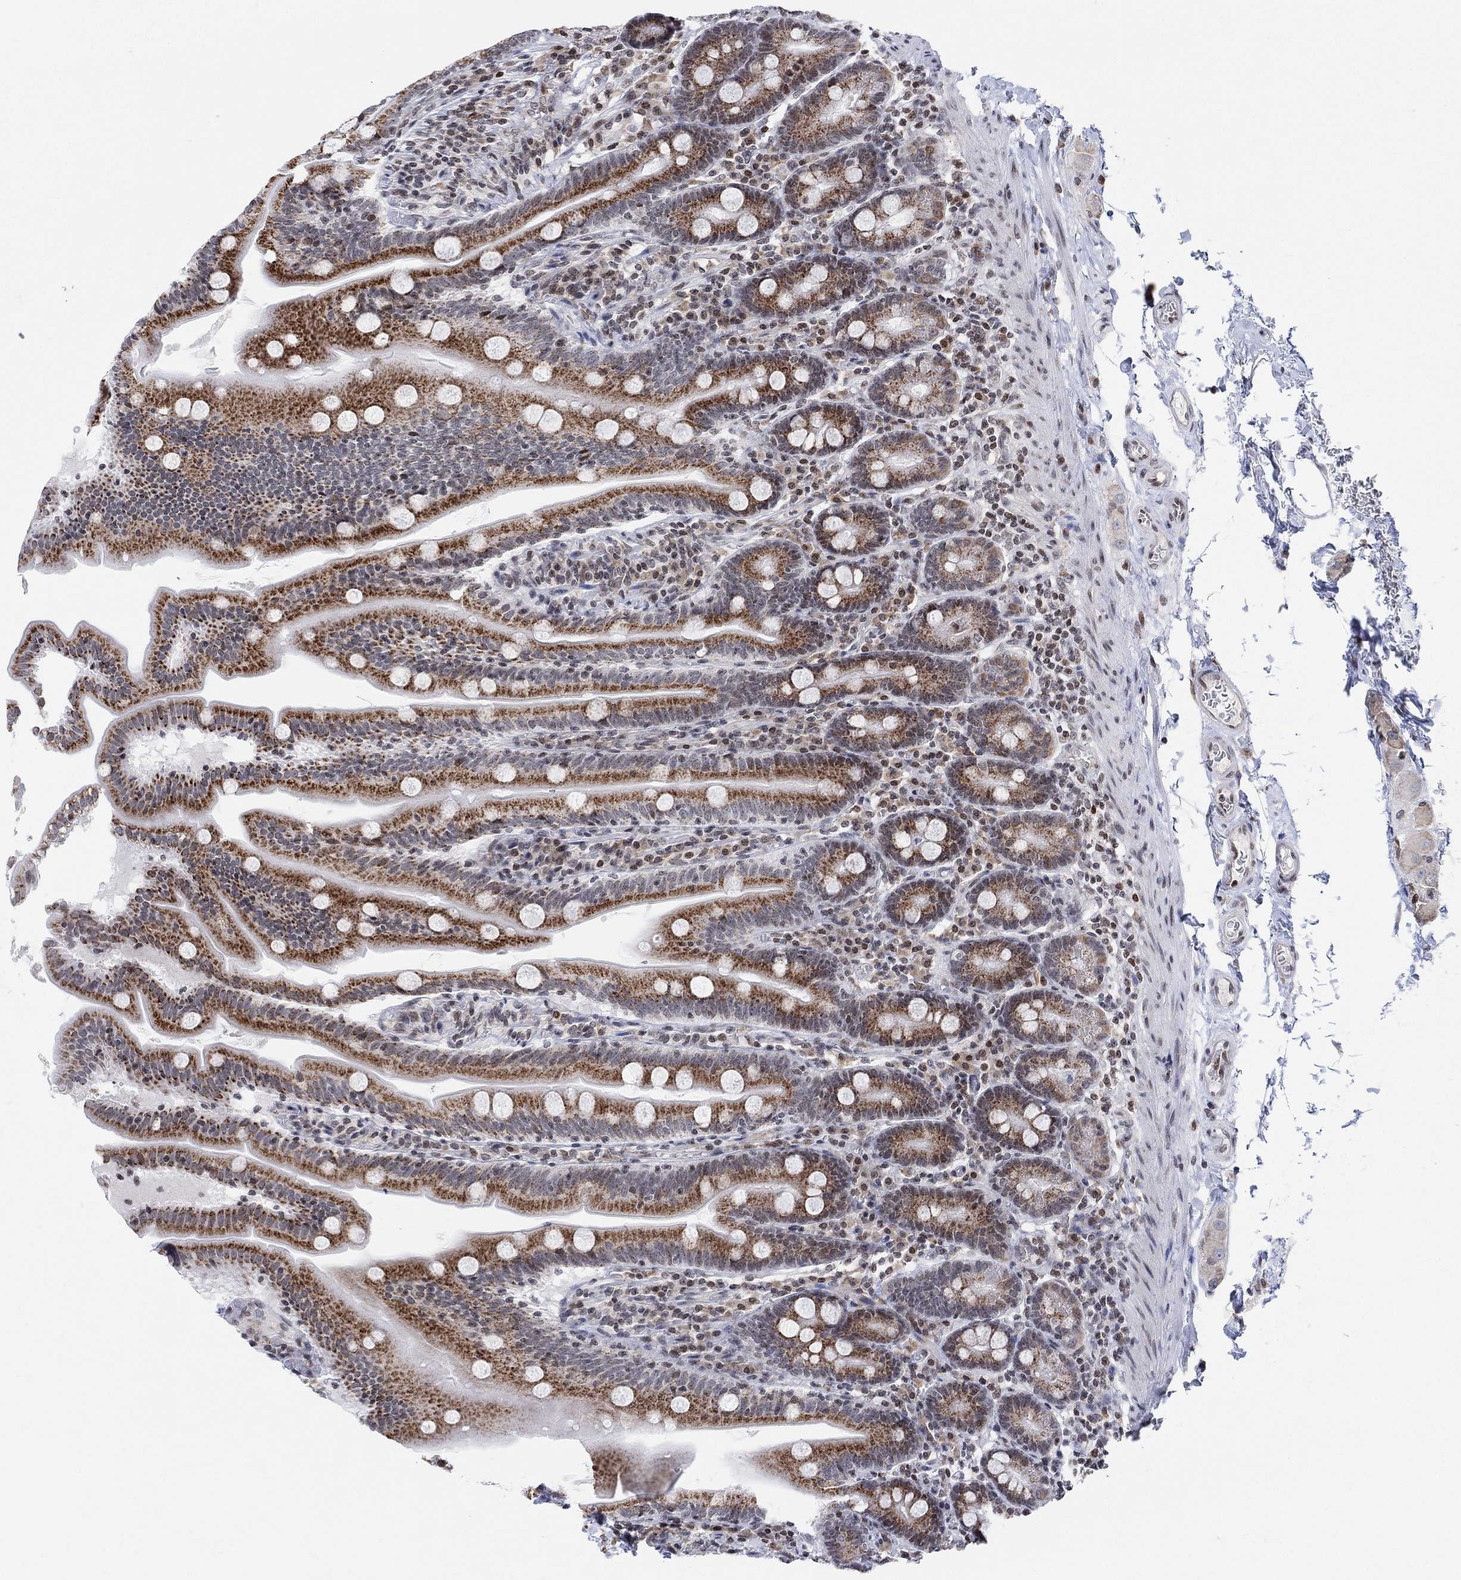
{"staining": {"intensity": "strong", "quantity": ">75%", "location": "cytoplasmic/membranous"}, "tissue": "small intestine", "cell_type": "Glandular cells", "image_type": "normal", "snomed": [{"axis": "morphology", "description": "Normal tissue, NOS"}, {"axis": "topography", "description": "Small intestine"}], "caption": "Brown immunohistochemical staining in normal human small intestine exhibits strong cytoplasmic/membranous expression in about >75% of glandular cells.", "gene": "ABHD14A", "patient": {"sex": "male", "age": 37}}